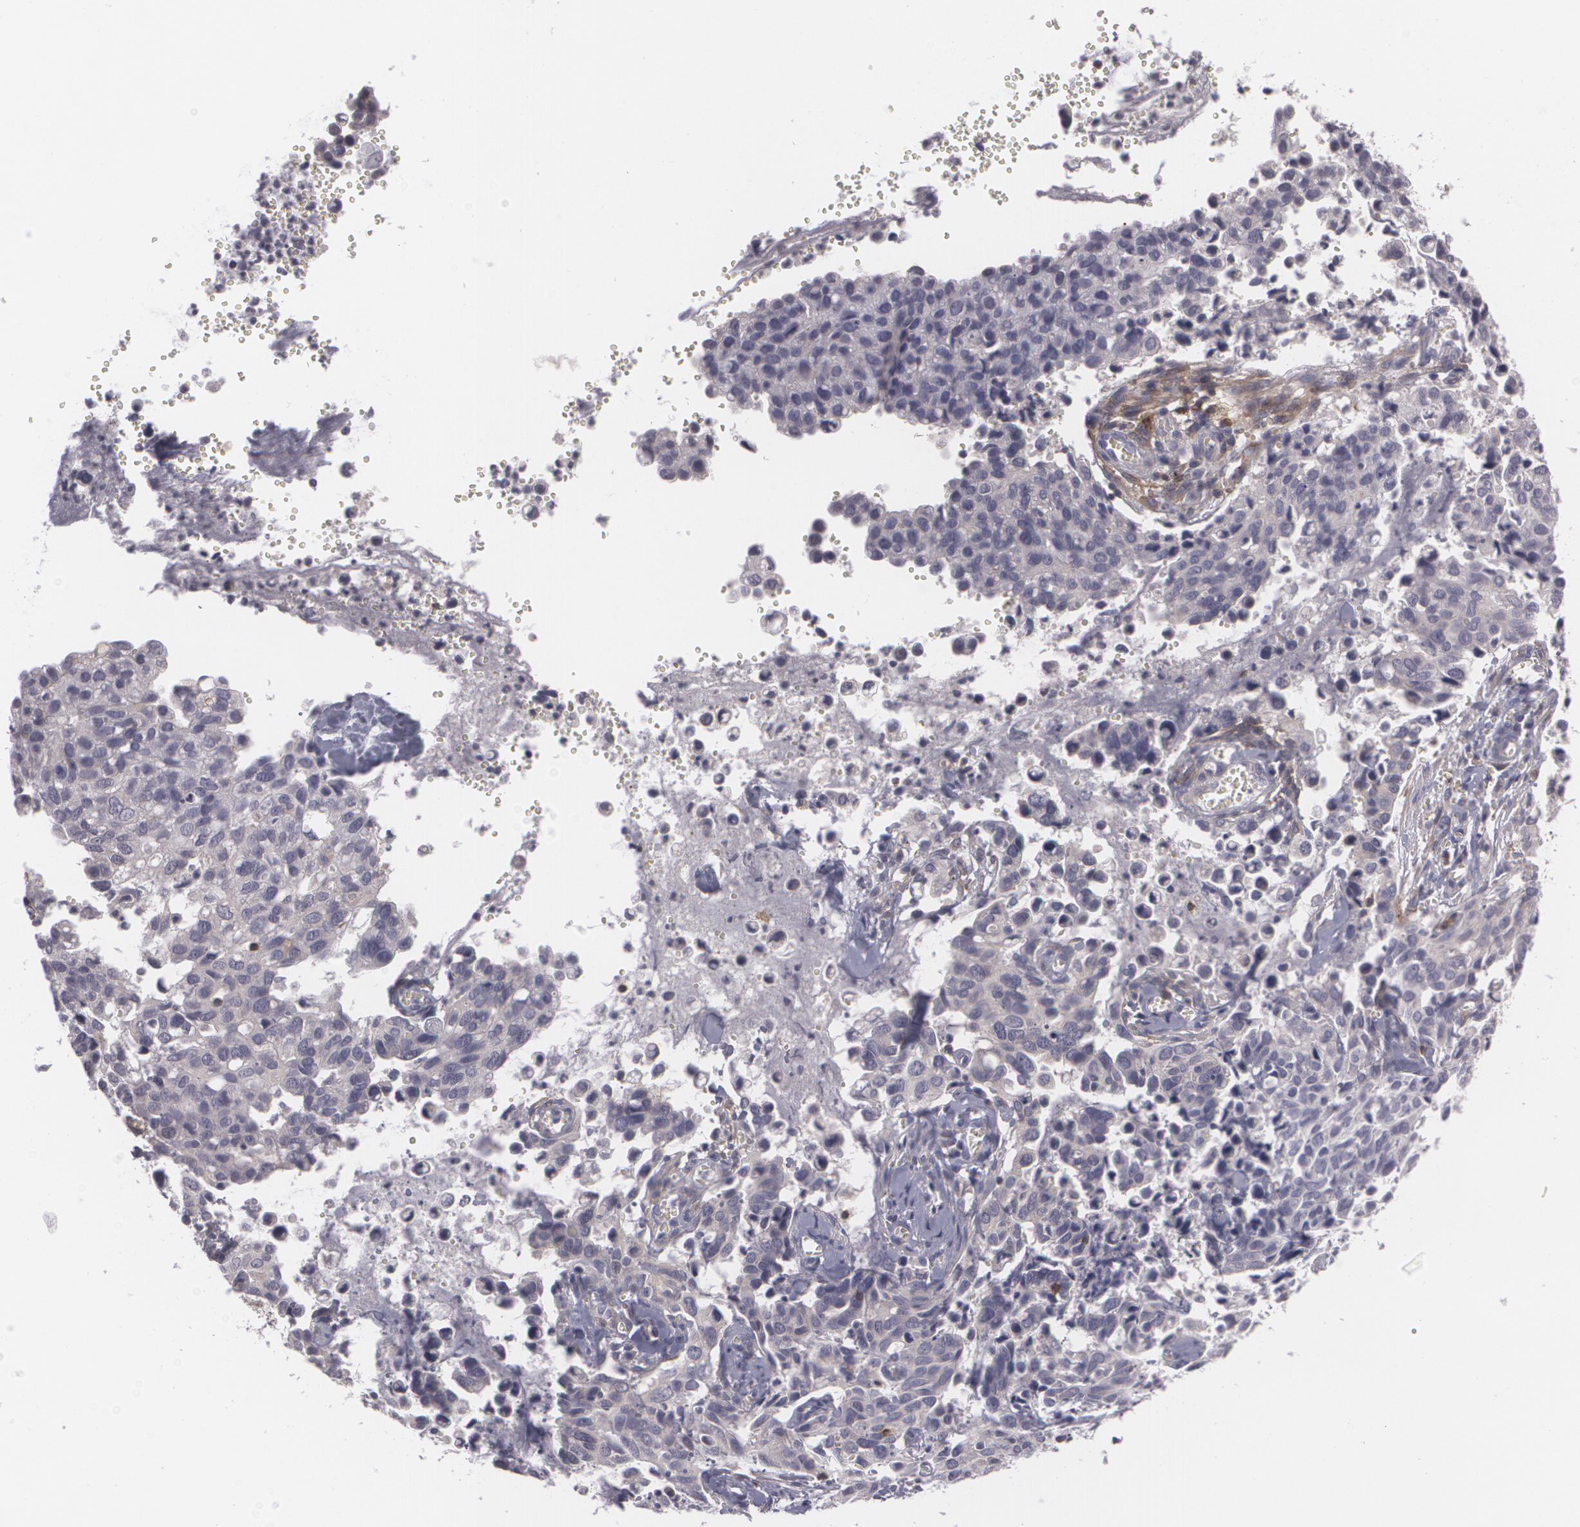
{"staining": {"intensity": "weak", "quantity": "<25%", "location": "cytoplasmic/membranous"}, "tissue": "cervical cancer", "cell_type": "Tumor cells", "image_type": "cancer", "snomed": [{"axis": "morphology", "description": "Normal tissue, NOS"}, {"axis": "morphology", "description": "Squamous cell carcinoma, NOS"}, {"axis": "topography", "description": "Cervix"}], "caption": "Human cervical cancer stained for a protein using immunohistochemistry demonstrates no expression in tumor cells.", "gene": "BIN1", "patient": {"sex": "female", "age": 45}}